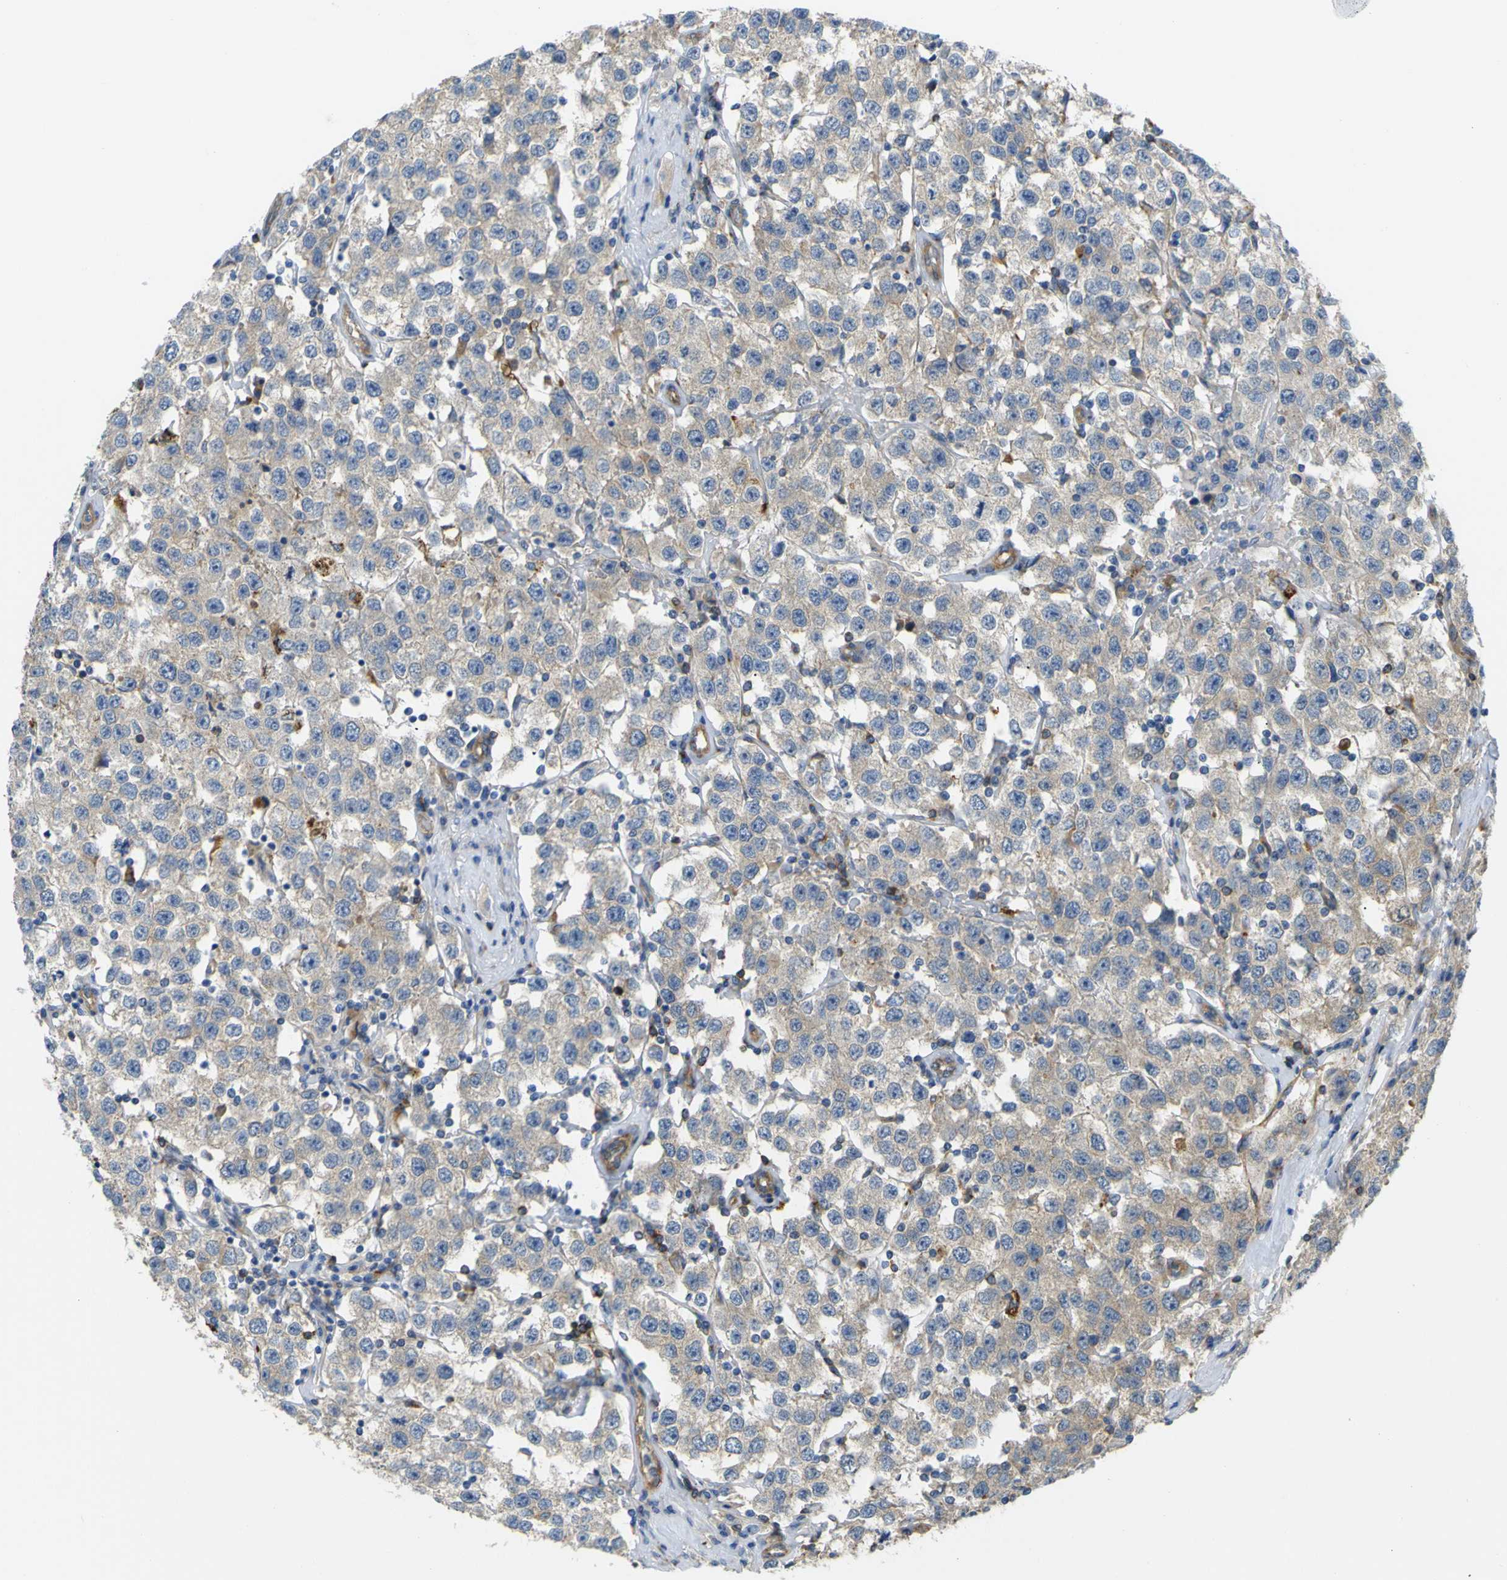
{"staining": {"intensity": "weak", "quantity": ">75%", "location": "cytoplasmic/membranous"}, "tissue": "testis cancer", "cell_type": "Tumor cells", "image_type": "cancer", "snomed": [{"axis": "morphology", "description": "Seminoma, NOS"}, {"axis": "topography", "description": "Testis"}], "caption": "Immunohistochemical staining of testis seminoma demonstrates weak cytoplasmic/membranous protein expression in about >75% of tumor cells. (Stains: DAB in brown, nuclei in blue, Microscopy: brightfield microscopy at high magnification).", "gene": "SYPL1", "patient": {"sex": "male", "age": 52}}